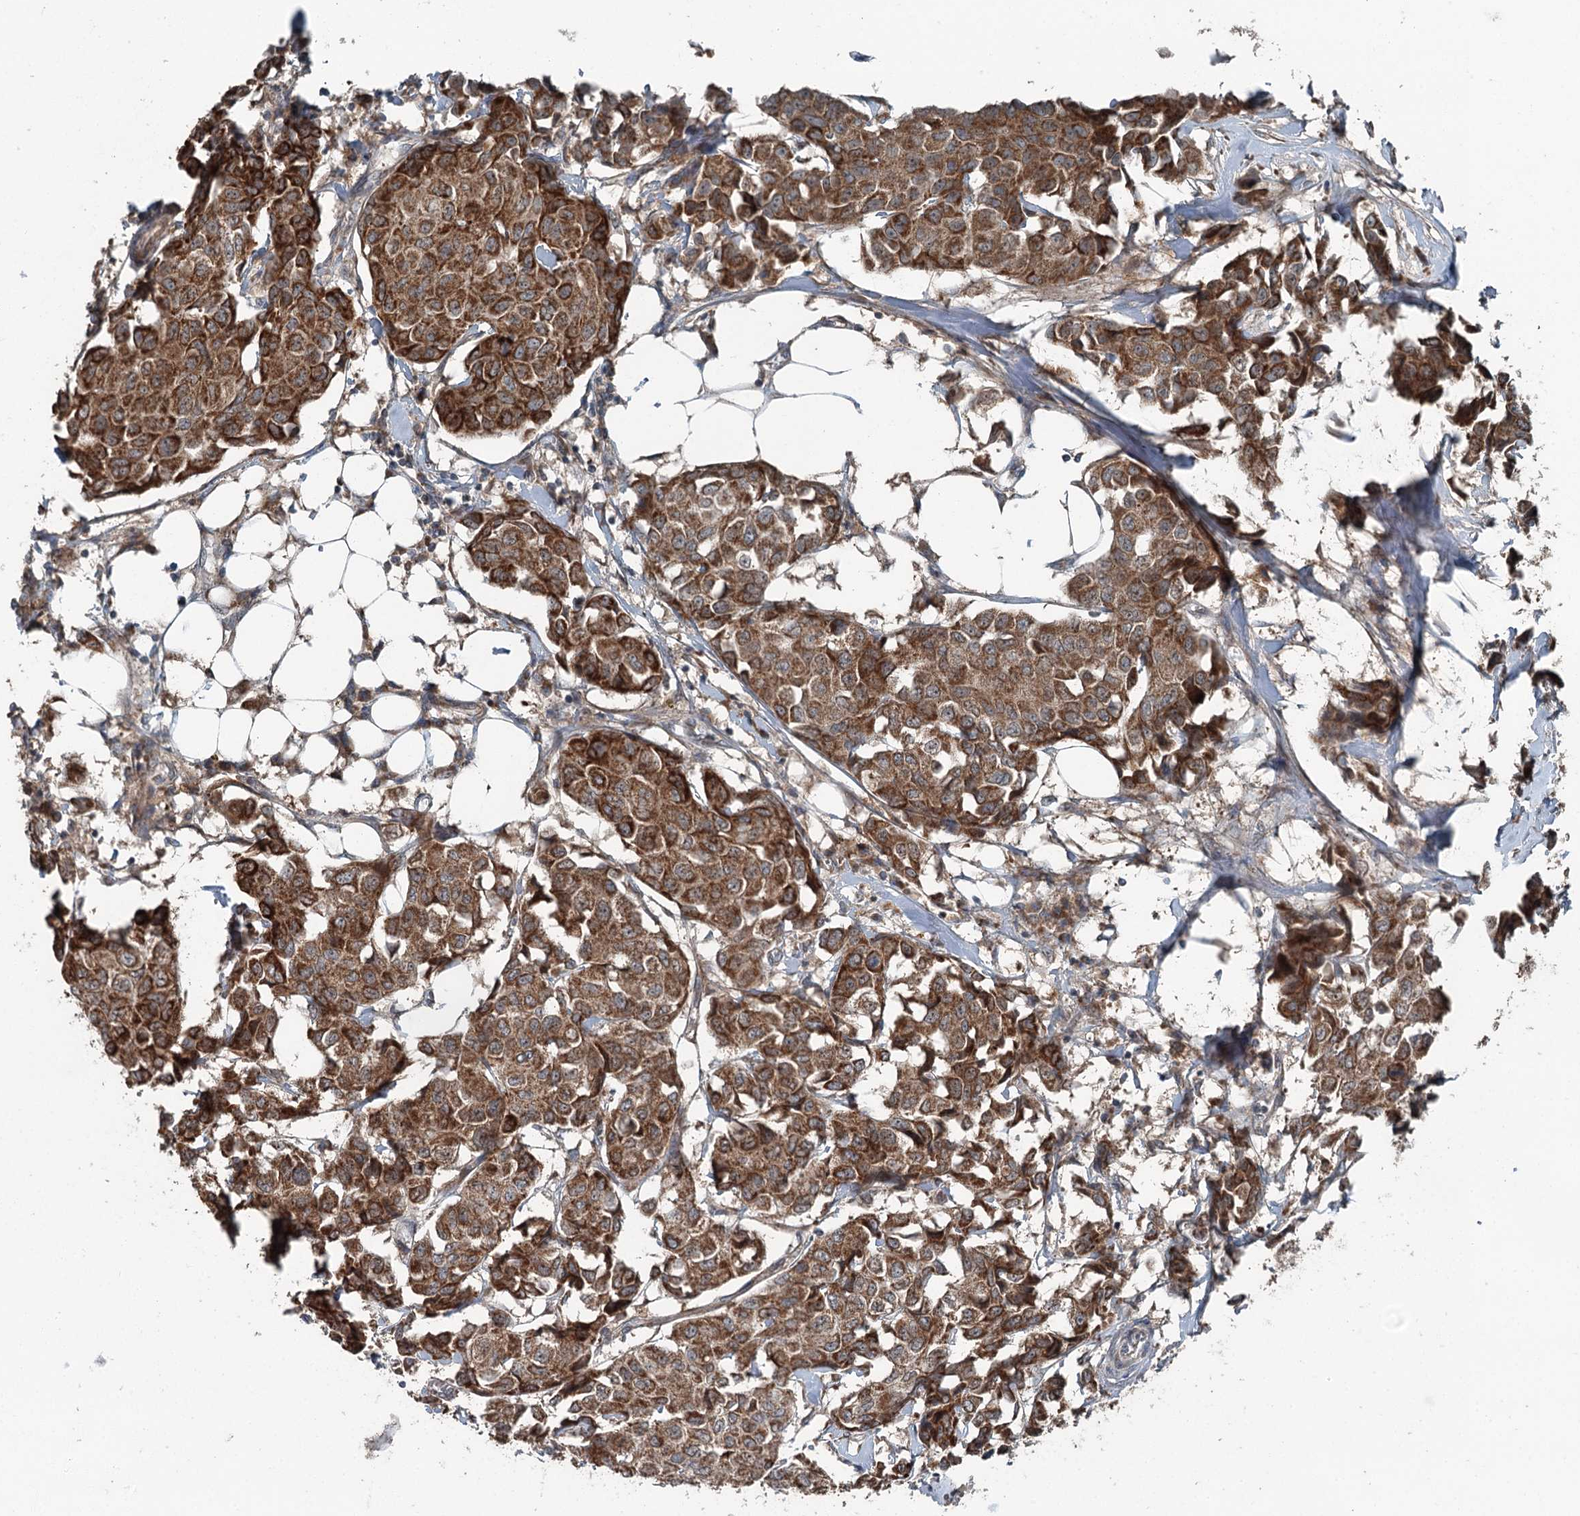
{"staining": {"intensity": "moderate", "quantity": ">75%", "location": "cytoplasmic/membranous"}, "tissue": "breast cancer", "cell_type": "Tumor cells", "image_type": "cancer", "snomed": [{"axis": "morphology", "description": "Duct carcinoma"}, {"axis": "topography", "description": "Breast"}], "caption": "Breast cancer (invasive ductal carcinoma) stained with a brown dye shows moderate cytoplasmic/membranous positive expression in approximately >75% of tumor cells.", "gene": "WAPL", "patient": {"sex": "female", "age": 80}}